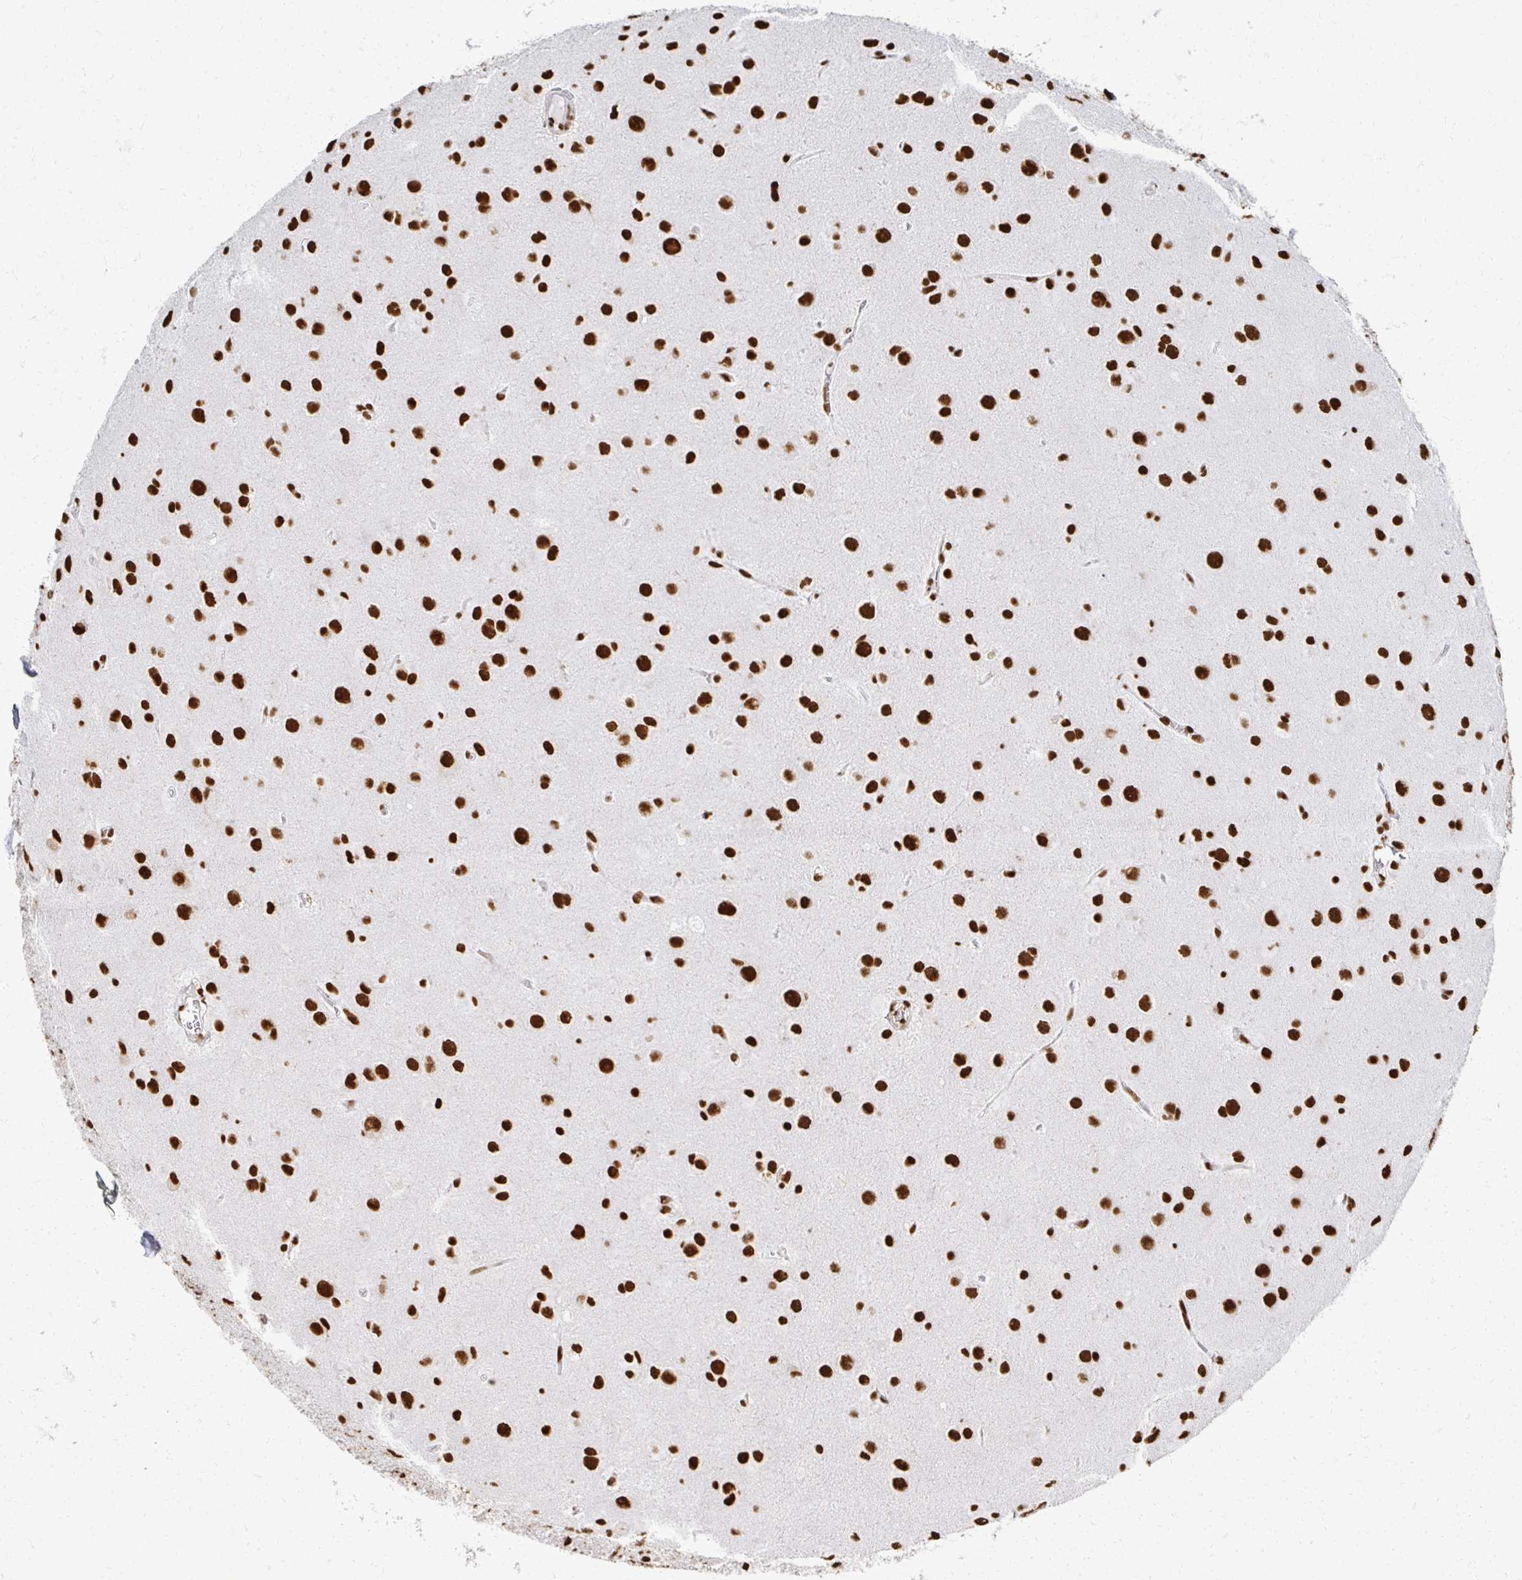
{"staining": {"intensity": "strong", "quantity": ">75%", "location": "nuclear"}, "tissue": "glioma", "cell_type": "Tumor cells", "image_type": "cancer", "snomed": [{"axis": "morphology", "description": "Glioma, malignant, Low grade"}, {"axis": "topography", "description": "Brain"}], "caption": "IHC staining of malignant glioma (low-grade), which demonstrates high levels of strong nuclear expression in about >75% of tumor cells indicating strong nuclear protein staining. The staining was performed using DAB (brown) for protein detection and nuclei were counterstained in hematoxylin (blue).", "gene": "RBBP7", "patient": {"sex": "male", "age": 58}}